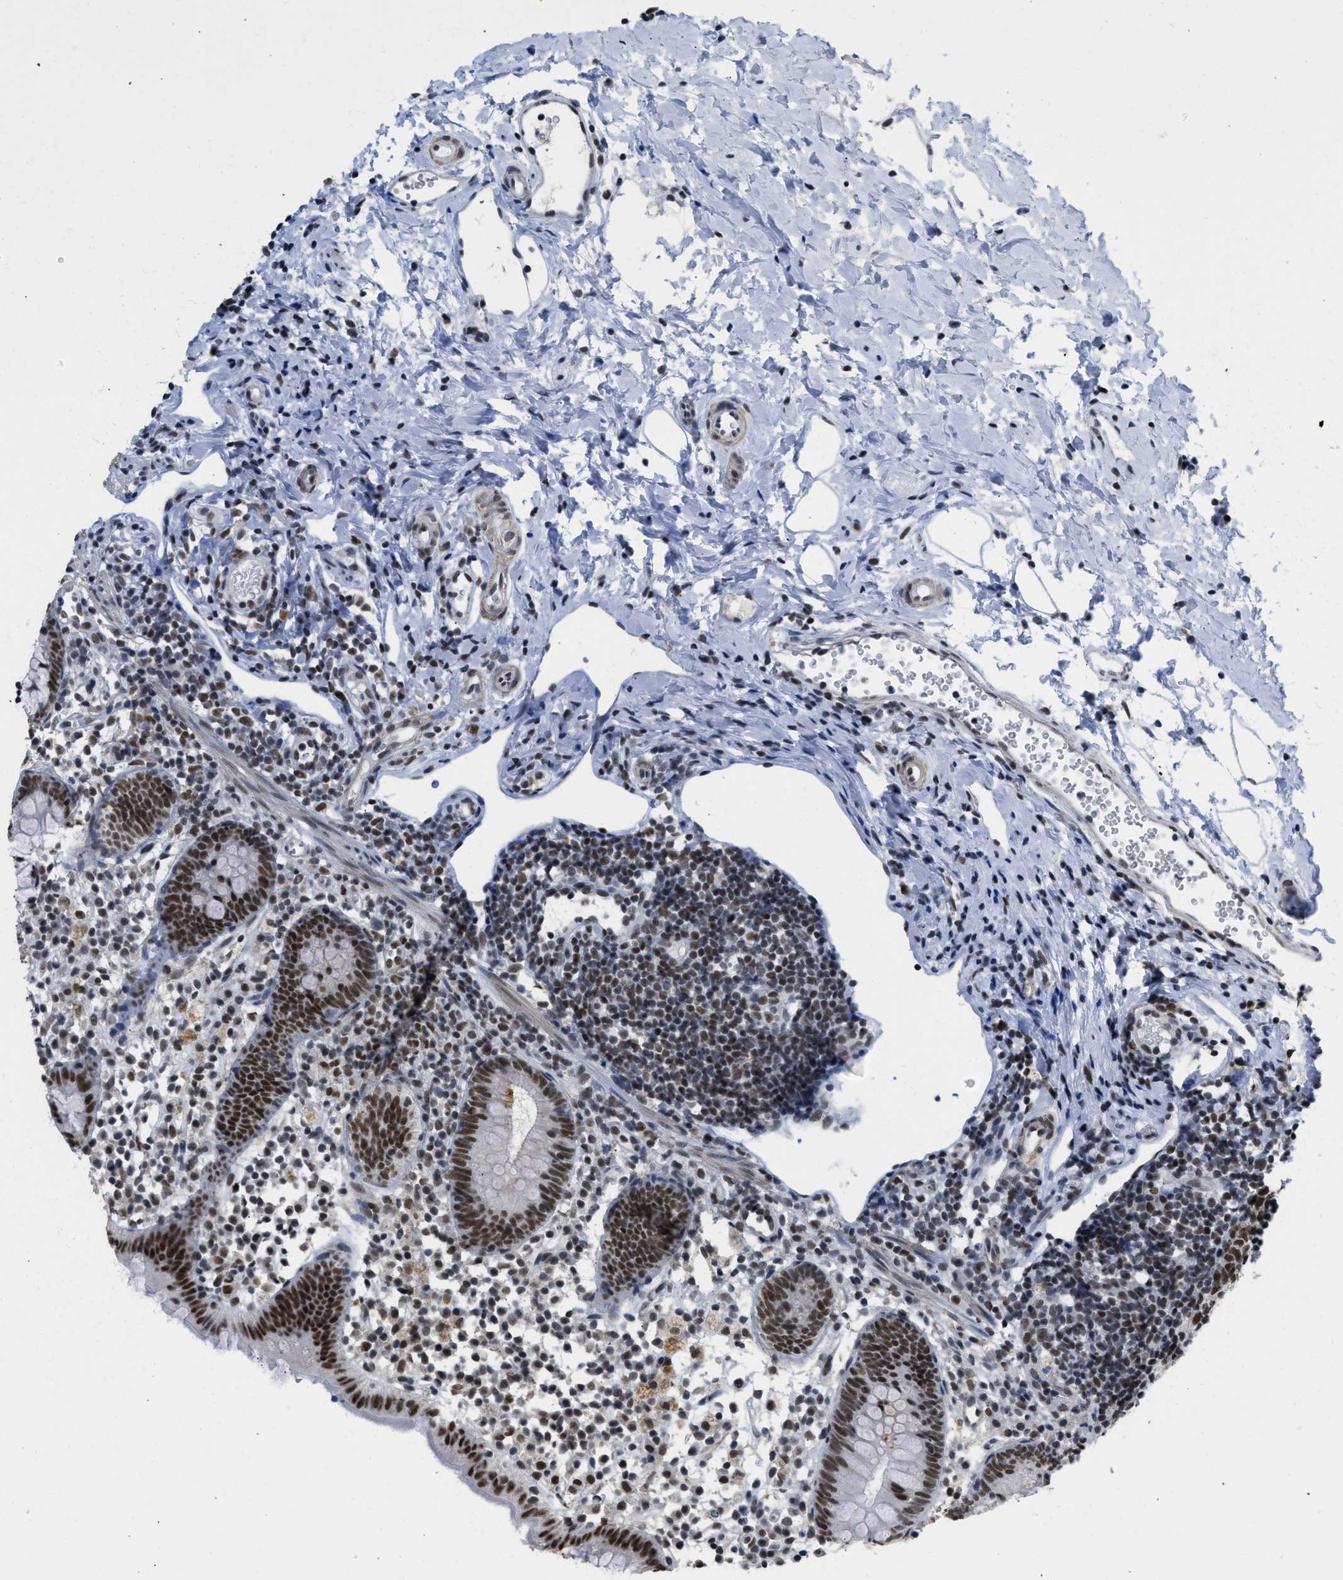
{"staining": {"intensity": "strong", "quantity": ">75%", "location": "nuclear"}, "tissue": "appendix", "cell_type": "Glandular cells", "image_type": "normal", "snomed": [{"axis": "morphology", "description": "Normal tissue, NOS"}, {"axis": "topography", "description": "Appendix"}], "caption": "Protein expression analysis of unremarkable human appendix reveals strong nuclear positivity in approximately >75% of glandular cells. The staining was performed using DAB (3,3'-diaminobenzidine) to visualize the protein expression in brown, while the nuclei were stained in blue with hematoxylin (Magnification: 20x).", "gene": "SCAF4", "patient": {"sex": "female", "age": 20}}